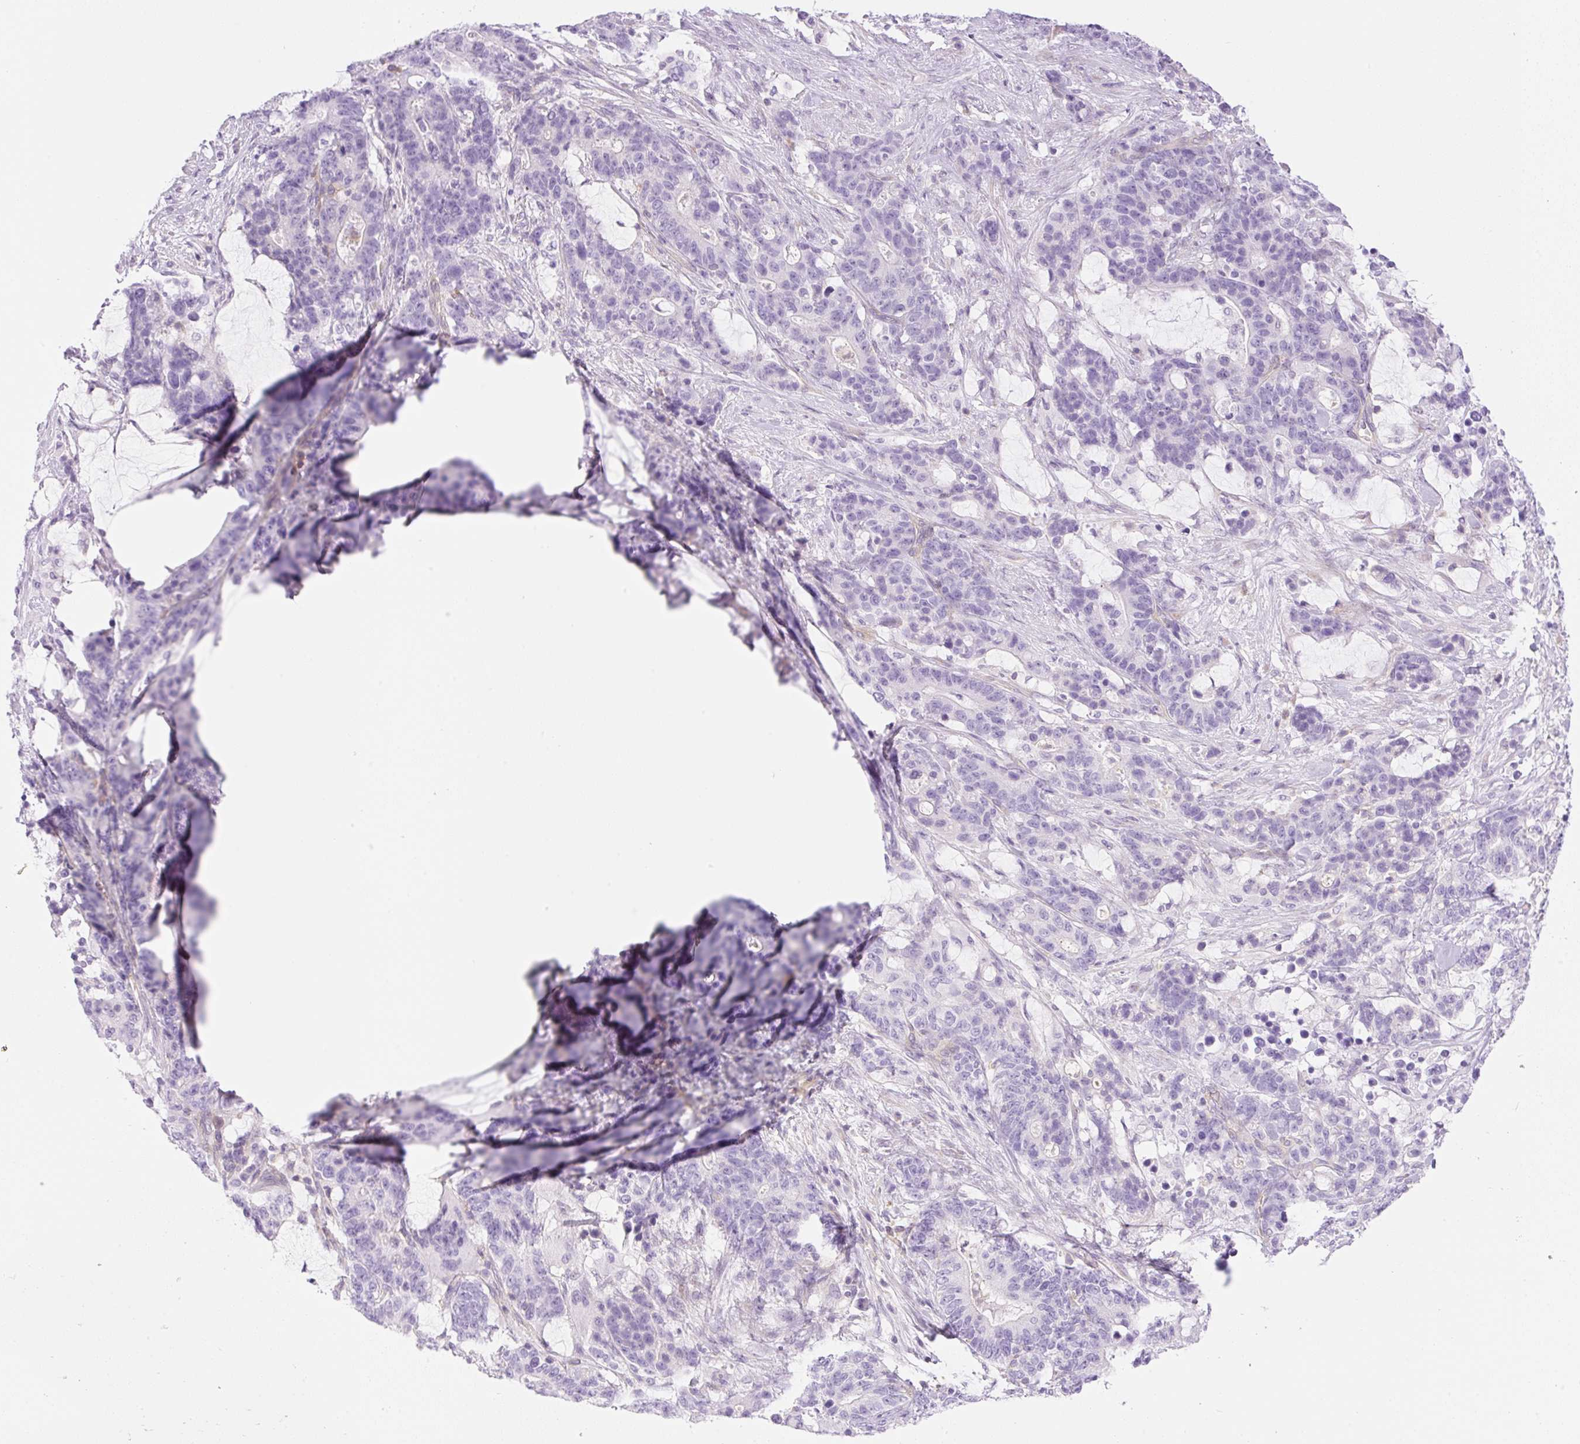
{"staining": {"intensity": "negative", "quantity": "none", "location": "none"}, "tissue": "stomach cancer", "cell_type": "Tumor cells", "image_type": "cancer", "snomed": [{"axis": "morphology", "description": "Normal tissue, NOS"}, {"axis": "morphology", "description": "Adenocarcinoma, NOS"}, {"axis": "topography", "description": "Stomach"}], "caption": "DAB (3,3'-diaminobenzidine) immunohistochemical staining of human stomach cancer (adenocarcinoma) reveals no significant positivity in tumor cells. (DAB immunohistochemistry (IHC) visualized using brightfield microscopy, high magnification).", "gene": "EHD3", "patient": {"sex": "female", "age": 64}}